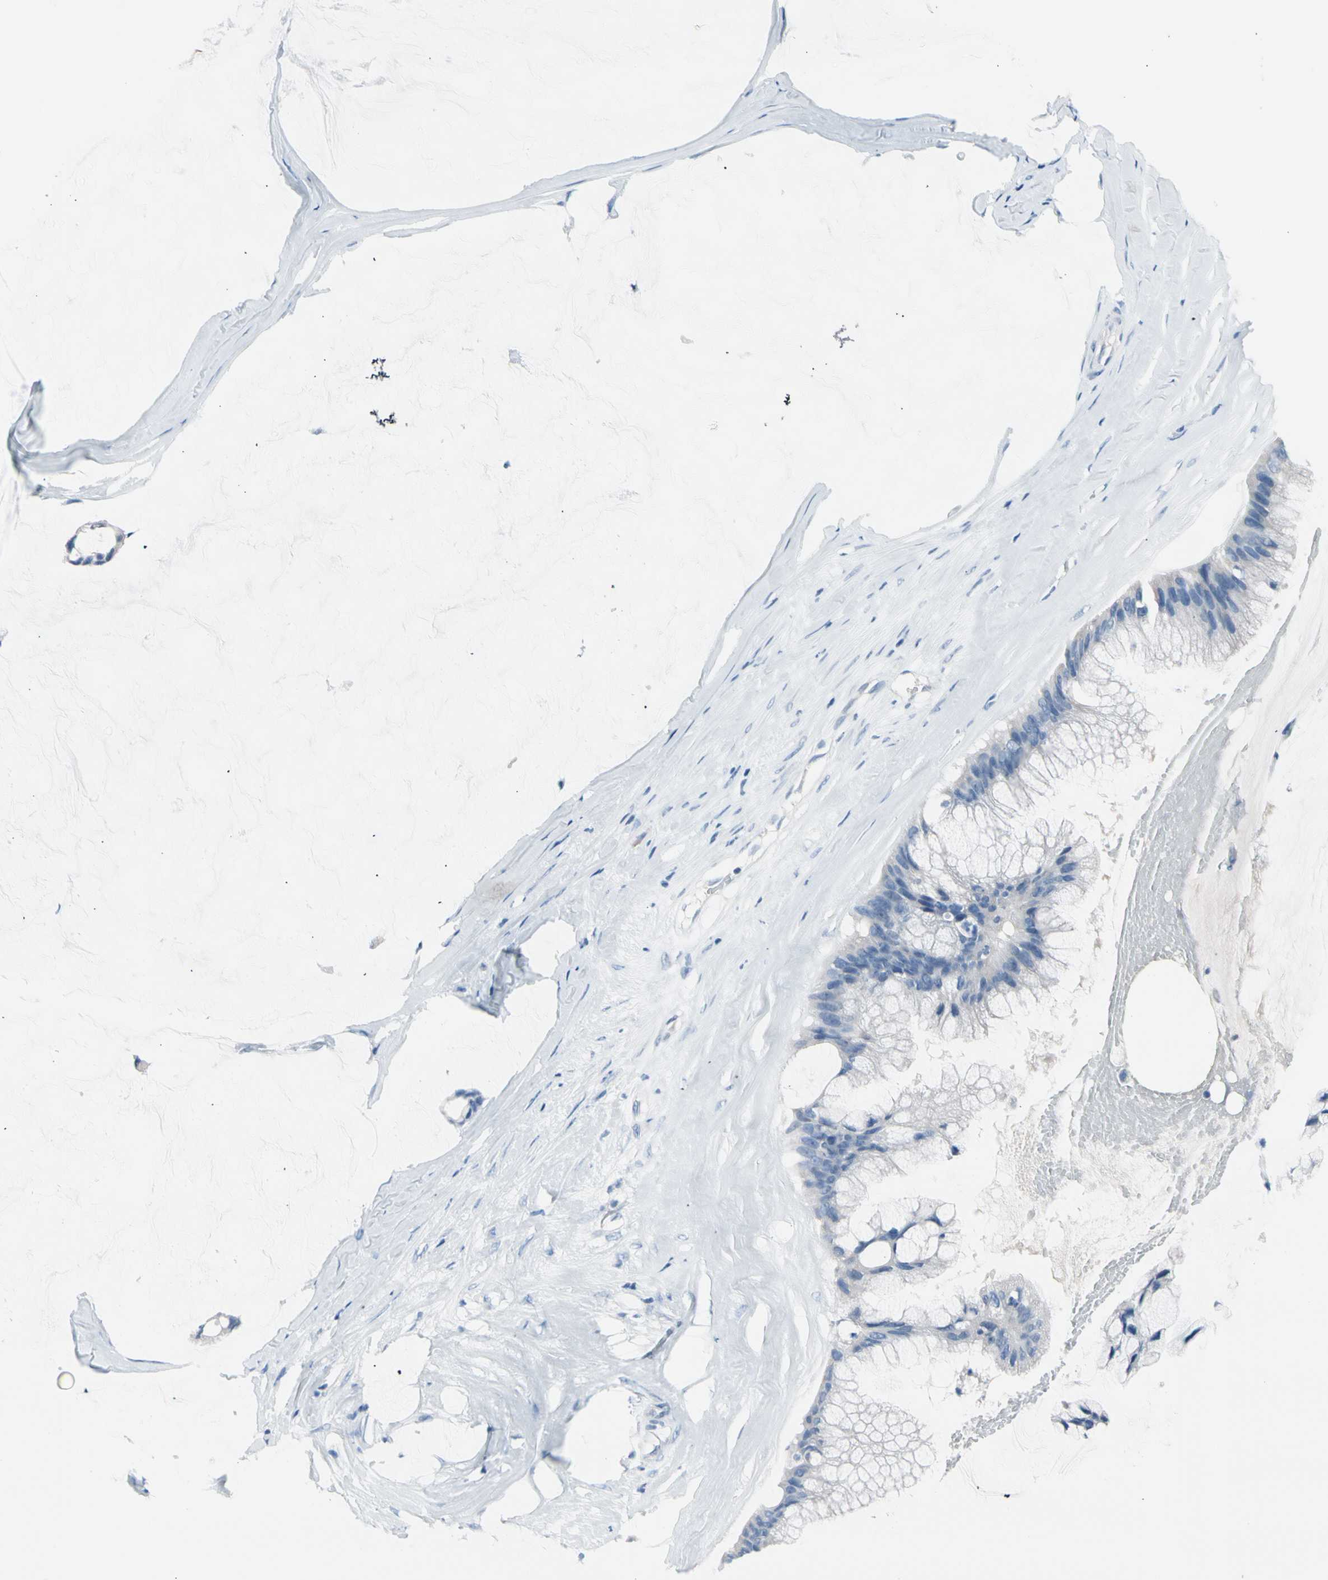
{"staining": {"intensity": "negative", "quantity": "none", "location": "none"}, "tissue": "ovarian cancer", "cell_type": "Tumor cells", "image_type": "cancer", "snomed": [{"axis": "morphology", "description": "Cystadenocarcinoma, mucinous, NOS"}, {"axis": "topography", "description": "Ovary"}], "caption": "There is no significant positivity in tumor cells of ovarian cancer (mucinous cystadenocarcinoma).", "gene": "TPO", "patient": {"sex": "female", "age": 39}}